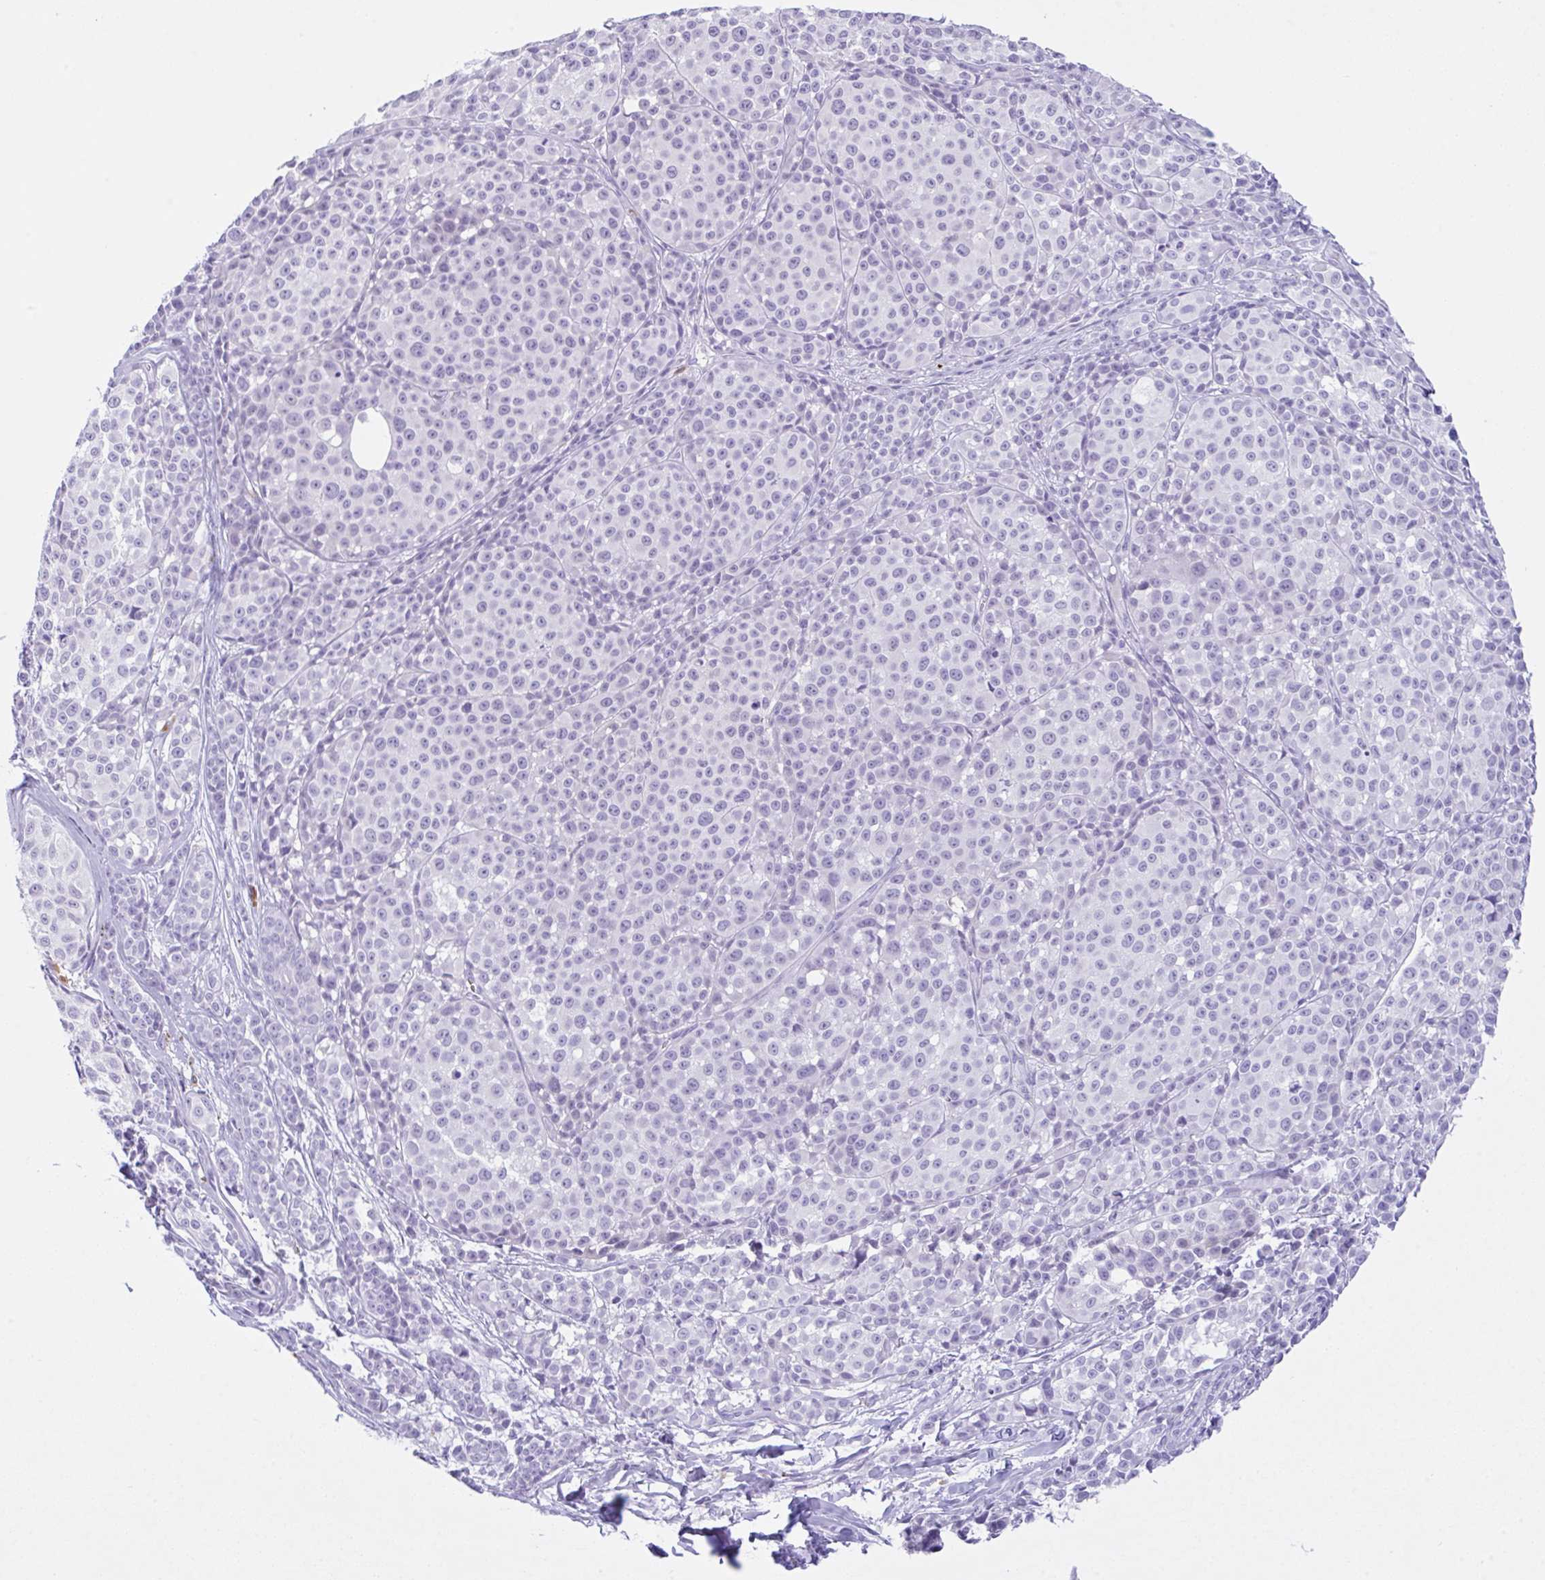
{"staining": {"intensity": "negative", "quantity": "none", "location": "none"}, "tissue": "melanoma", "cell_type": "Tumor cells", "image_type": "cancer", "snomed": [{"axis": "morphology", "description": "Malignant melanoma, NOS"}, {"axis": "topography", "description": "Skin"}], "caption": "Protein analysis of malignant melanoma shows no significant expression in tumor cells. (Brightfield microscopy of DAB (3,3'-diaminobenzidine) IHC at high magnification).", "gene": "NCF1", "patient": {"sex": "female", "age": 35}}